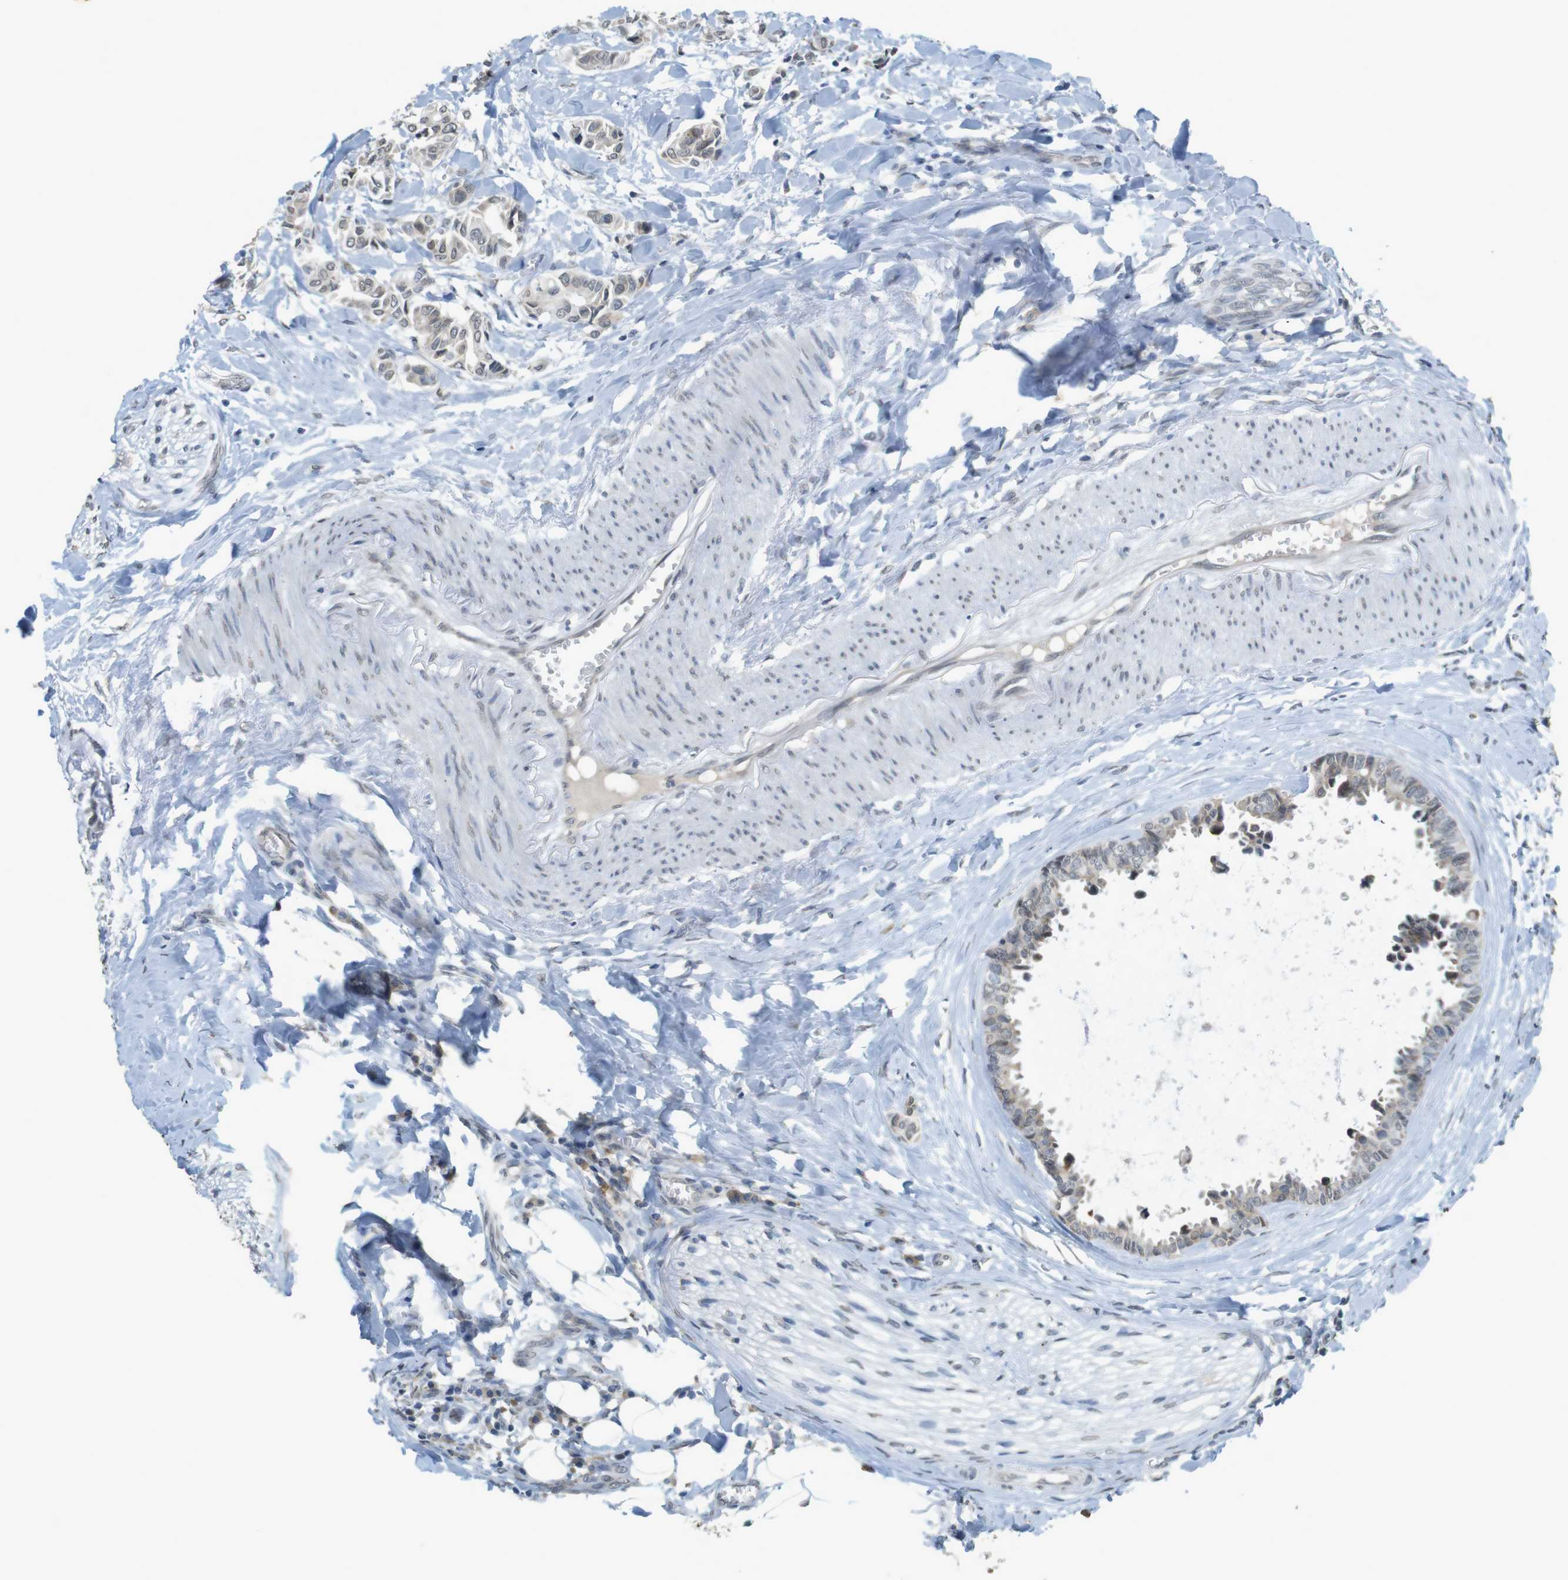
{"staining": {"intensity": "weak", "quantity": "<25%", "location": "nuclear"}, "tissue": "head and neck cancer", "cell_type": "Tumor cells", "image_type": "cancer", "snomed": [{"axis": "morphology", "description": "Adenocarcinoma, NOS"}, {"axis": "topography", "description": "Salivary gland"}, {"axis": "topography", "description": "Head-Neck"}], "caption": "IHC photomicrograph of neoplastic tissue: head and neck cancer (adenocarcinoma) stained with DAB exhibits no significant protein positivity in tumor cells.", "gene": "FZD10", "patient": {"sex": "female", "age": 59}}